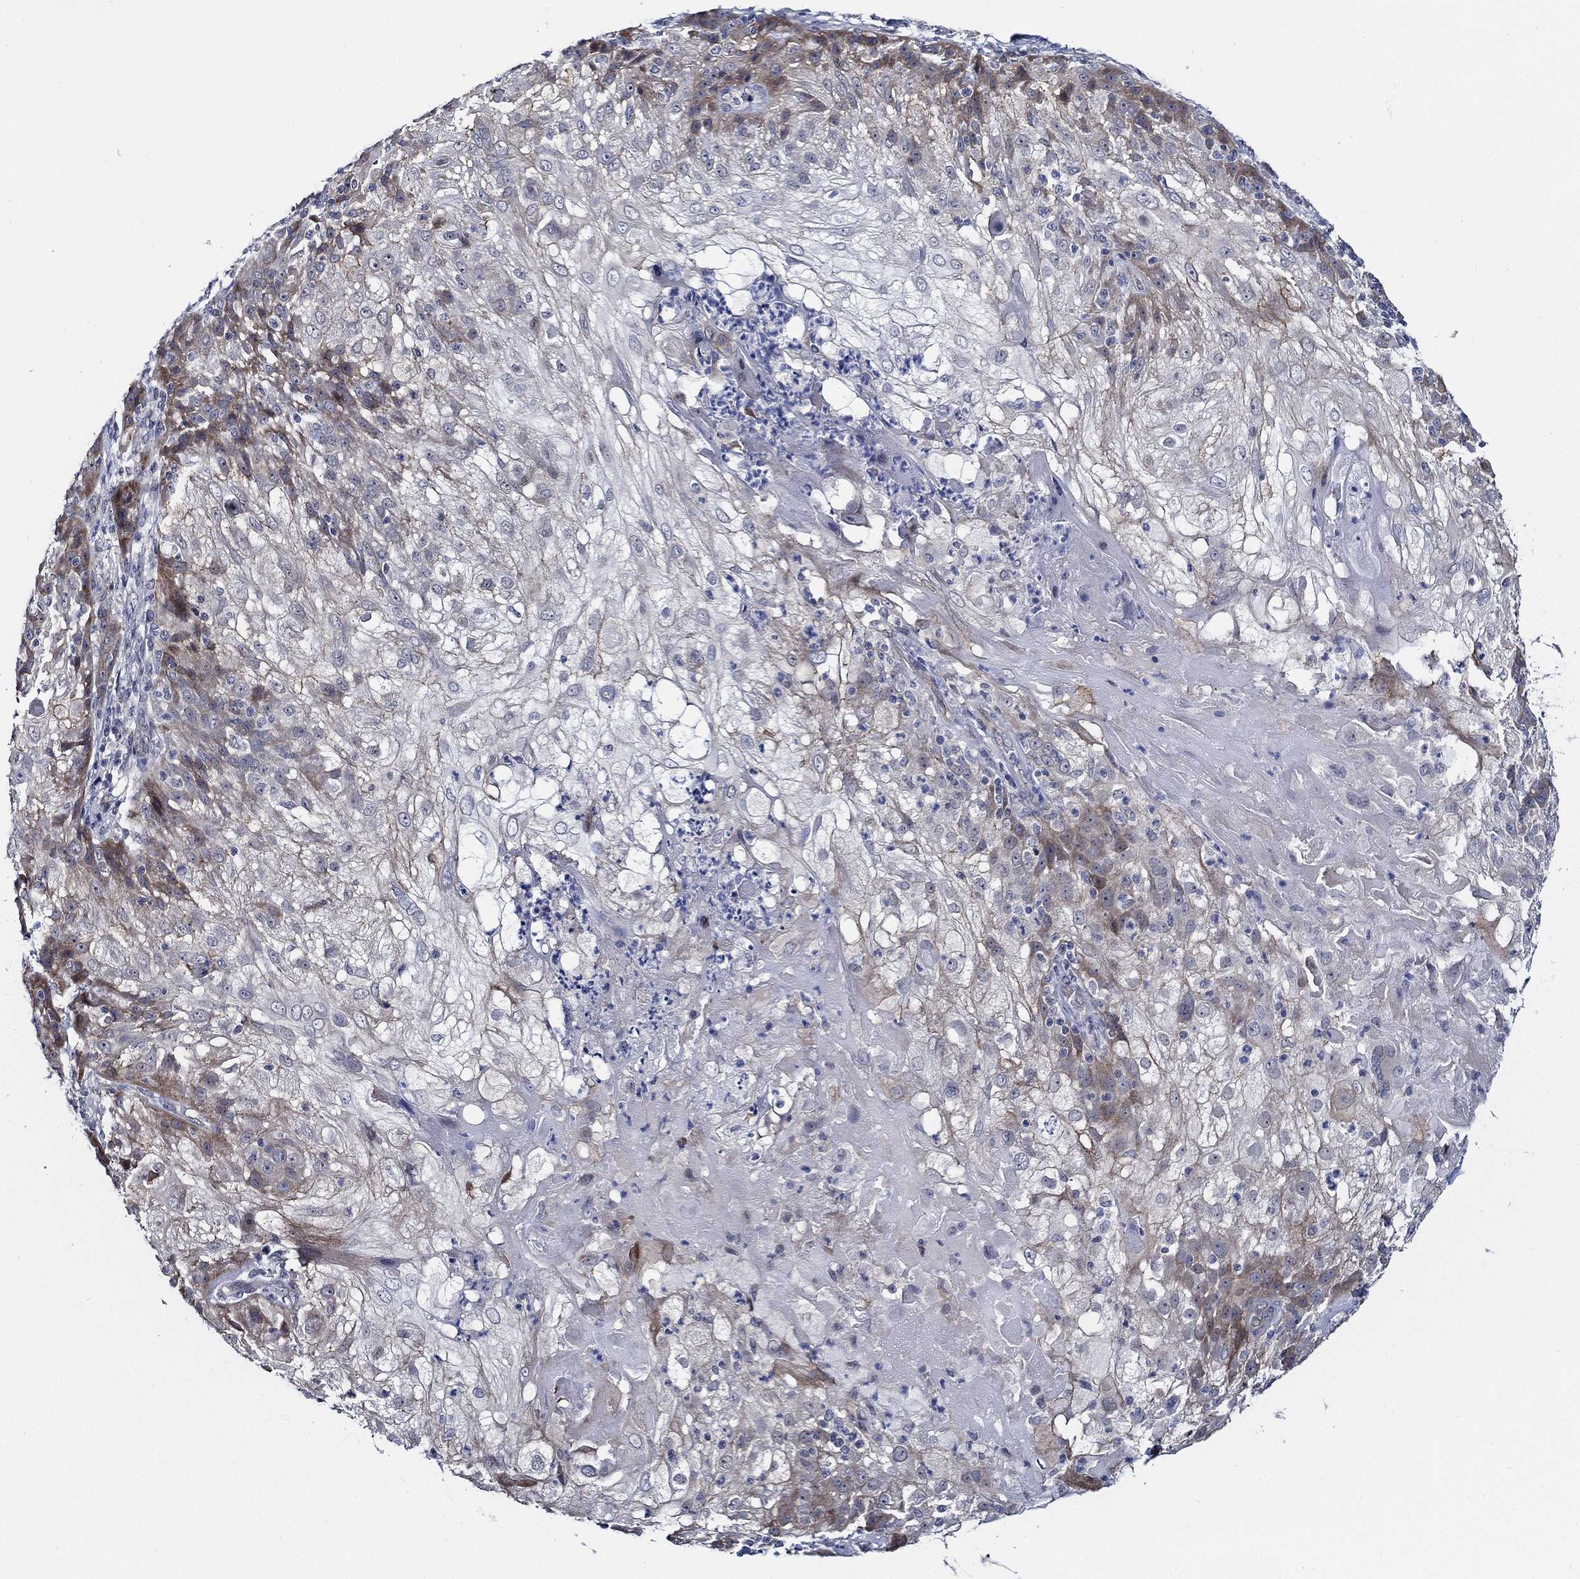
{"staining": {"intensity": "moderate", "quantity": "<25%", "location": "cytoplasmic/membranous"}, "tissue": "skin cancer", "cell_type": "Tumor cells", "image_type": "cancer", "snomed": [{"axis": "morphology", "description": "Normal tissue, NOS"}, {"axis": "morphology", "description": "Squamous cell carcinoma, NOS"}, {"axis": "topography", "description": "Skin"}], "caption": "Immunohistochemical staining of skin cancer reveals moderate cytoplasmic/membranous protein staining in approximately <25% of tumor cells. Using DAB (brown) and hematoxylin (blue) stains, captured at high magnification using brightfield microscopy.", "gene": "C8orf48", "patient": {"sex": "female", "age": 83}}